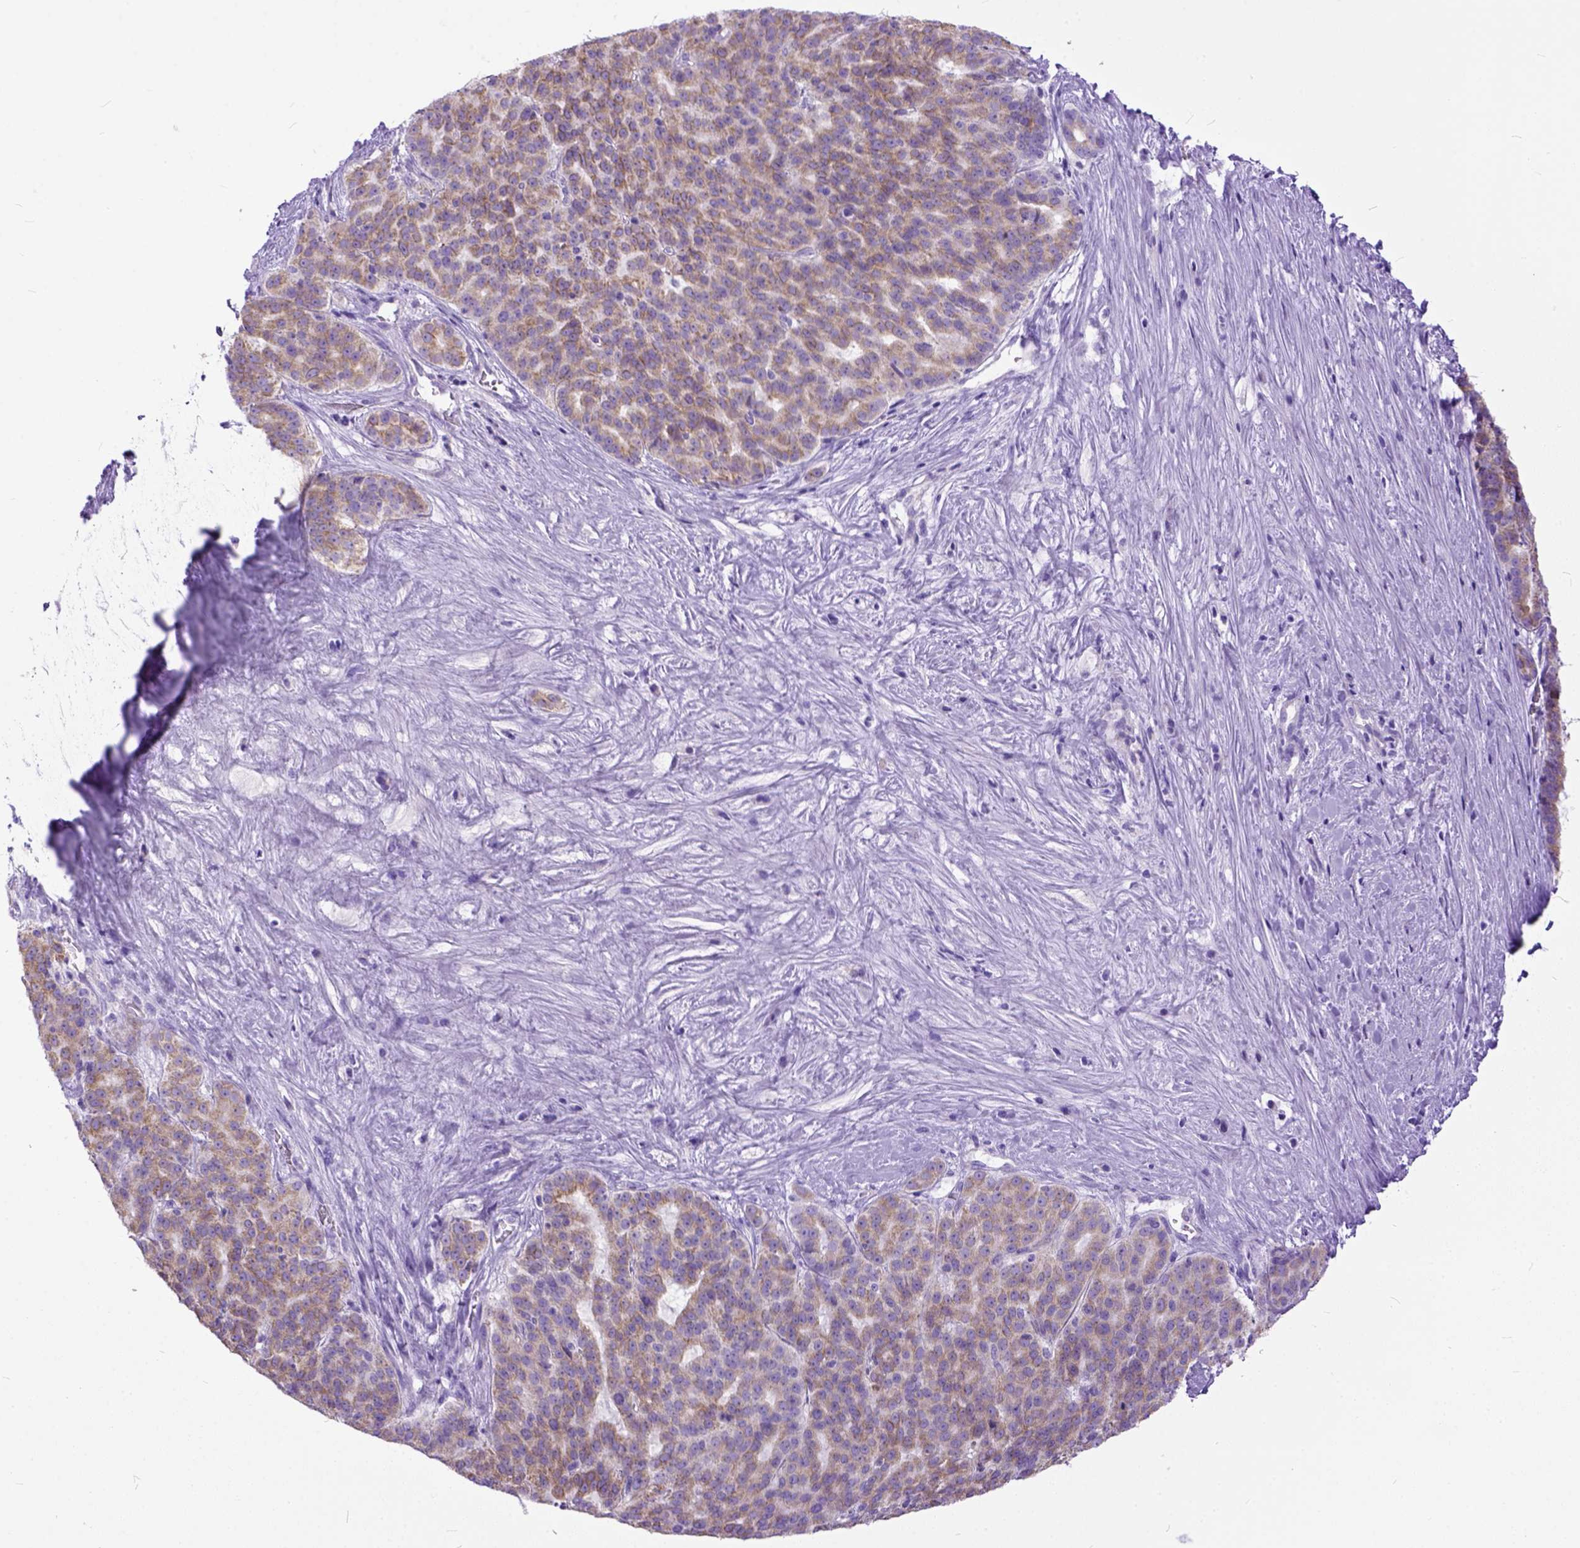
{"staining": {"intensity": "weak", "quantity": ">75%", "location": "cytoplasmic/membranous"}, "tissue": "liver cancer", "cell_type": "Tumor cells", "image_type": "cancer", "snomed": [{"axis": "morphology", "description": "Cholangiocarcinoma"}, {"axis": "topography", "description": "Liver"}], "caption": "High-power microscopy captured an IHC histopathology image of liver cancer, revealing weak cytoplasmic/membranous expression in approximately >75% of tumor cells.", "gene": "PPL", "patient": {"sex": "female", "age": 47}}